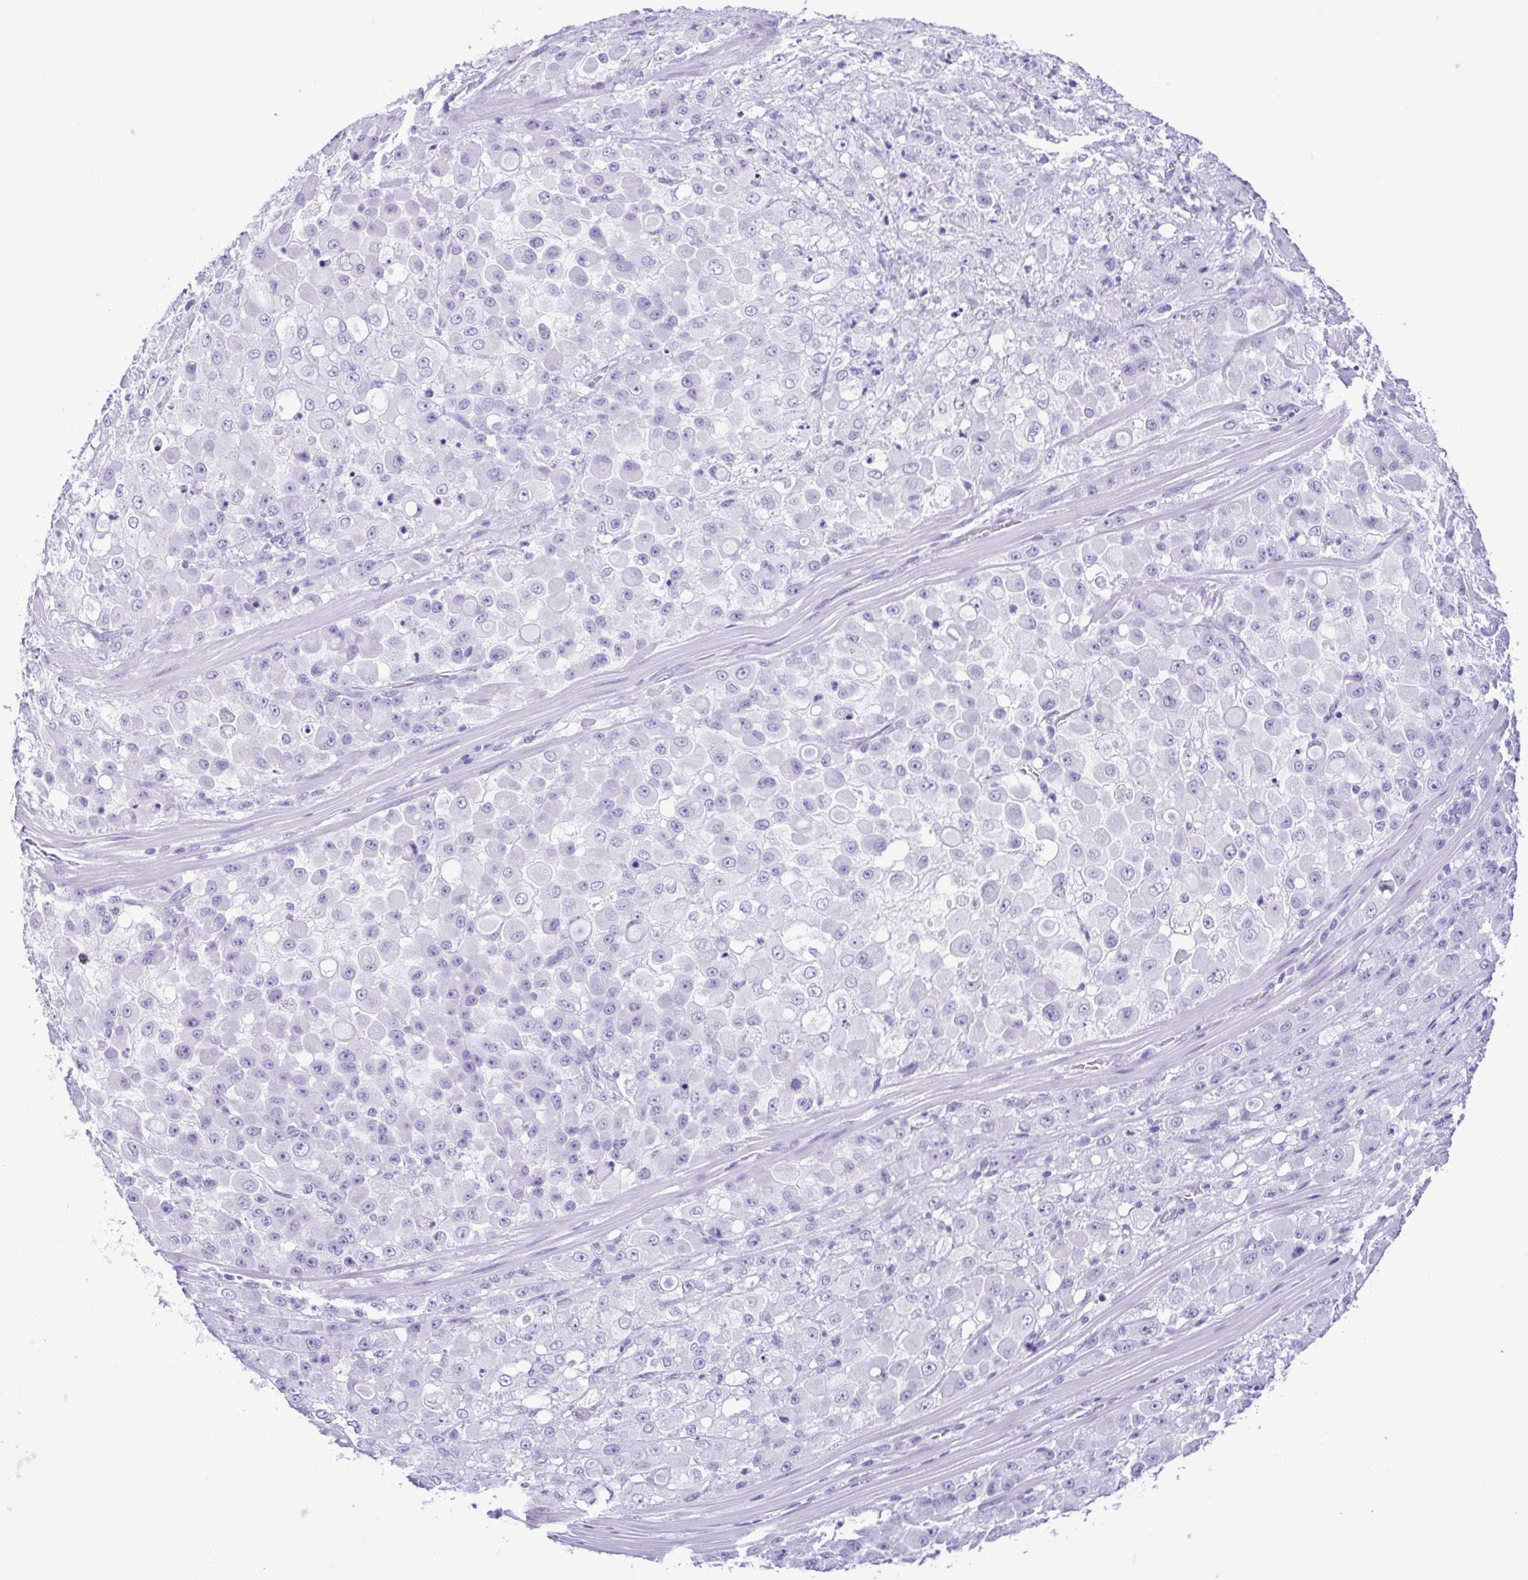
{"staining": {"intensity": "negative", "quantity": "none", "location": "none"}, "tissue": "stomach cancer", "cell_type": "Tumor cells", "image_type": "cancer", "snomed": [{"axis": "morphology", "description": "Adenocarcinoma, NOS"}, {"axis": "topography", "description": "Stomach"}], "caption": "A photomicrograph of human stomach adenocarcinoma is negative for staining in tumor cells.", "gene": "SPATA16", "patient": {"sex": "female", "age": 76}}